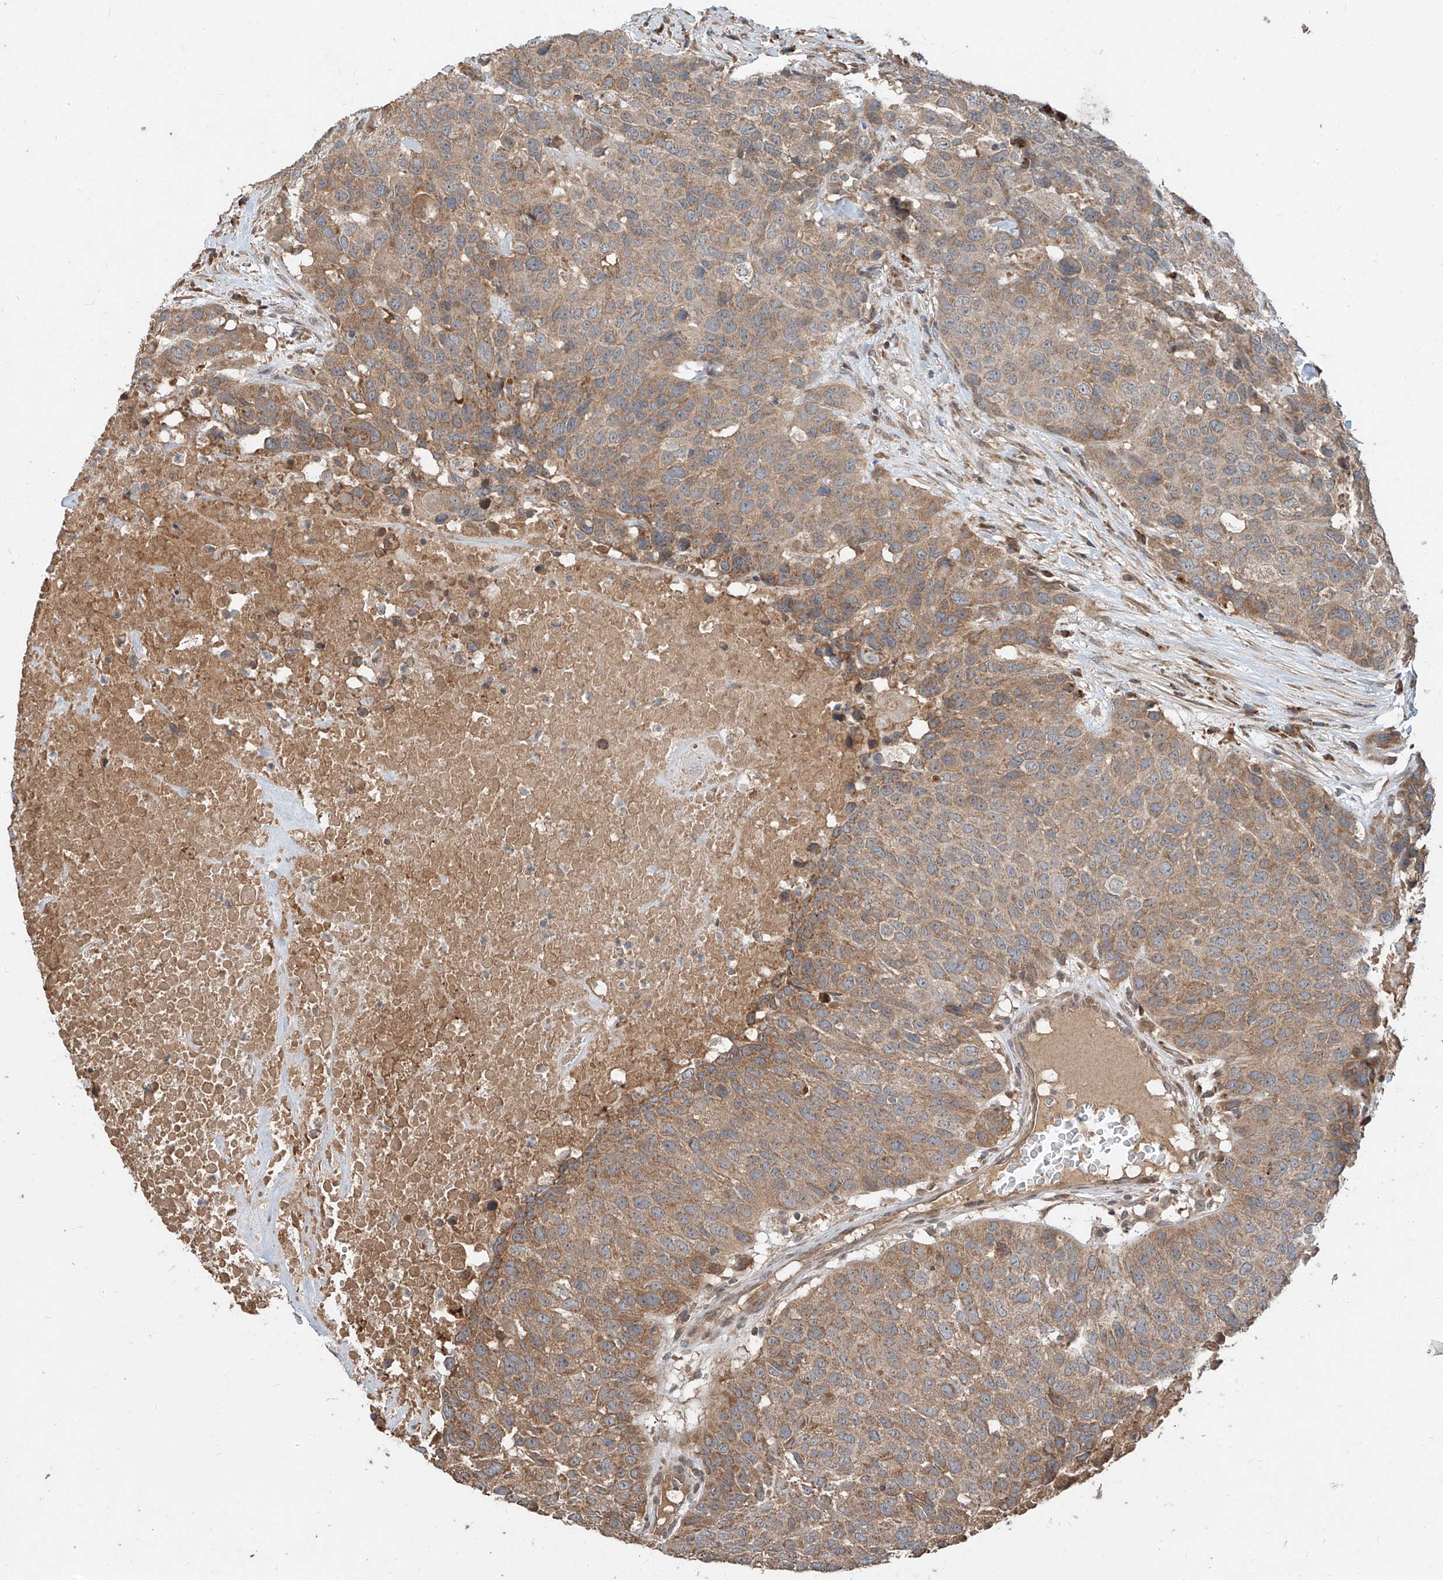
{"staining": {"intensity": "moderate", "quantity": ">75%", "location": "cytoplasmic/membranous"}, "tissue": "head and neck cancer", "cell_type": "Tumor cells", "image_type": "cancer", "snomed": [{"axis": "morphology", "description": "Squamous cell carcinoma, NOS"}, {"axis": "topography", "description": "Head-Neck"}], "caption": "Protein expression analysis of human squamous cell carcinoma (head and neck) reveals moderate cytoplasmic/membranous expression in approximately >75% of tumor cells.", "gene": "STX19", "patient": {"sex": "male", "age": 66}}